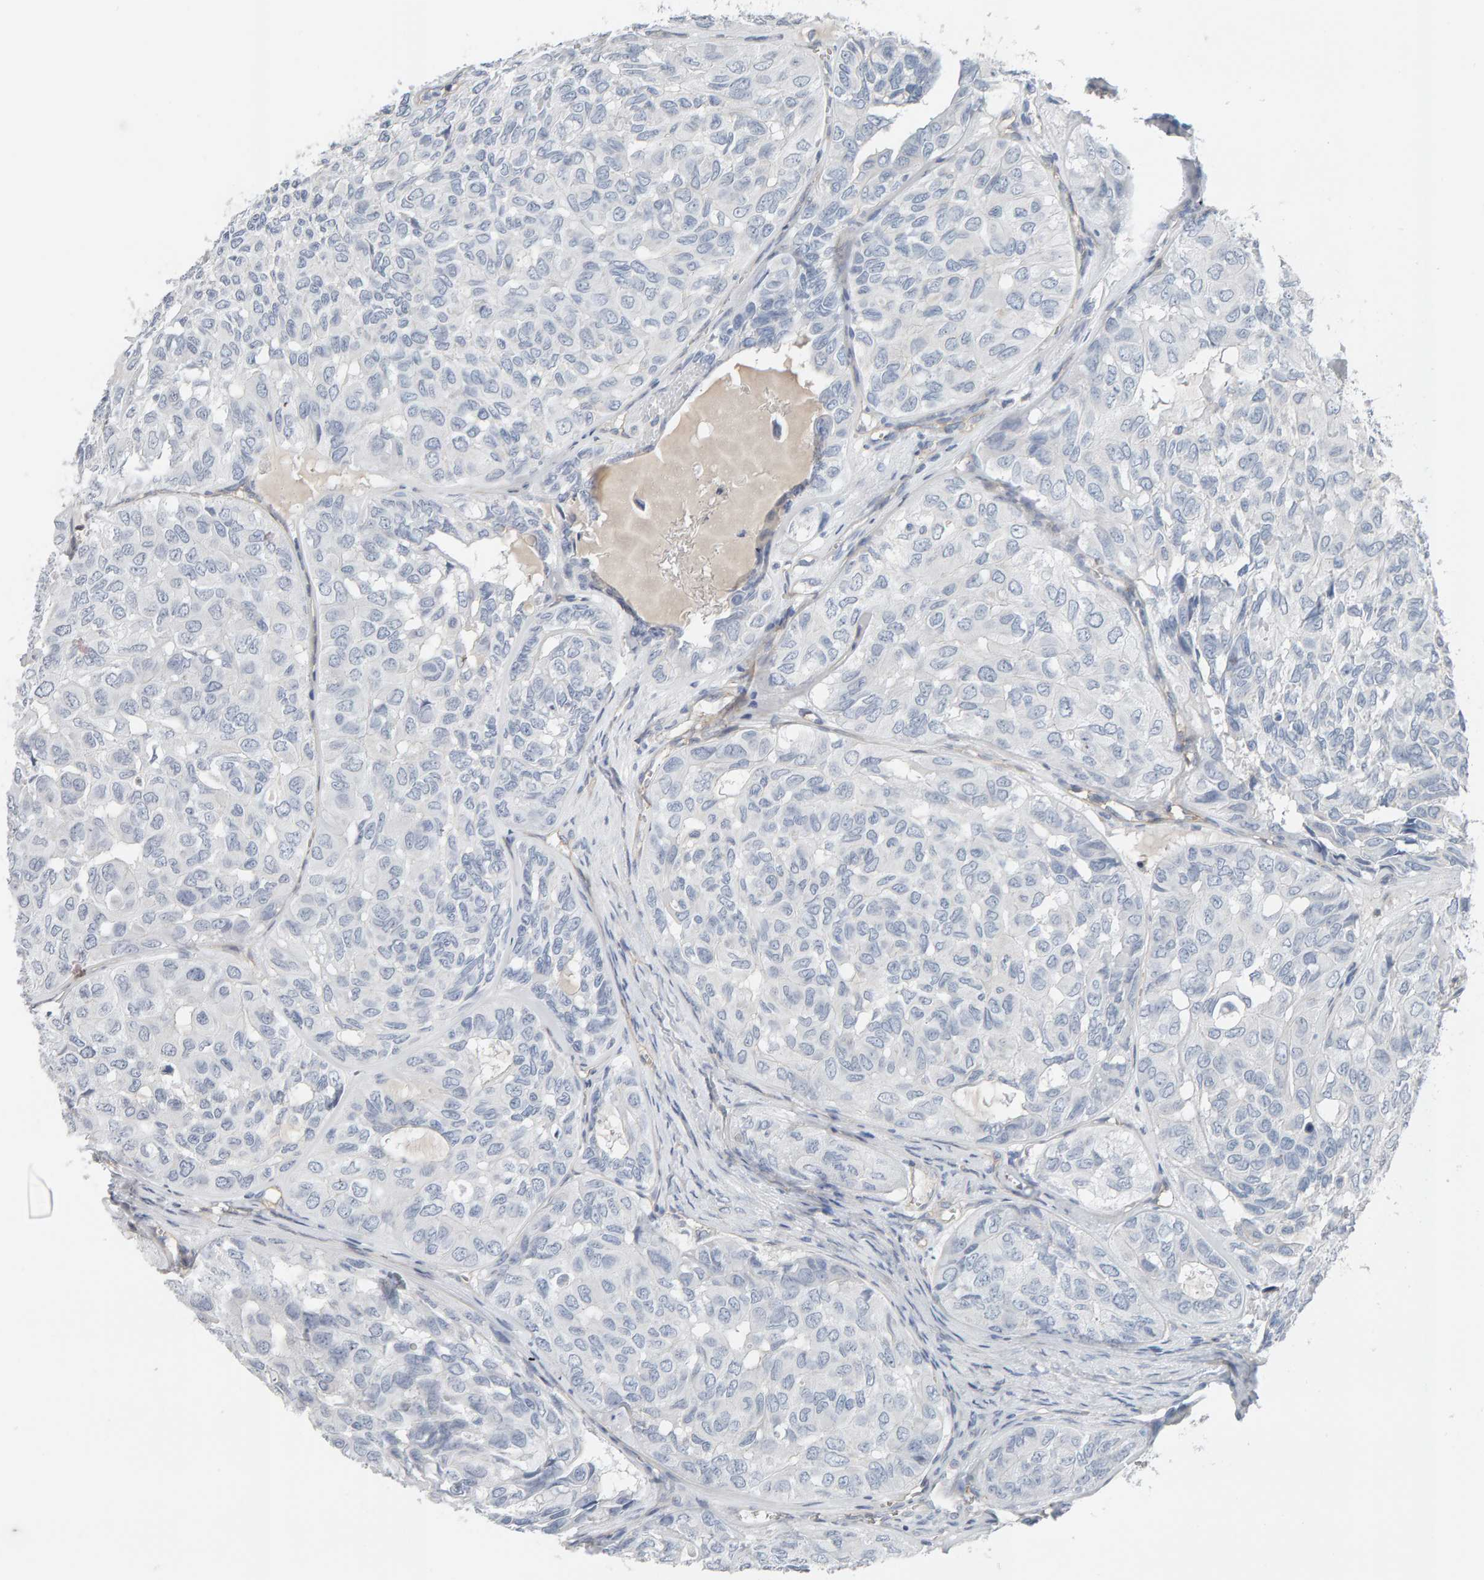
{"staining": {"intensity": "negative", "quantity": "none", "location": "none"}, "tissue": "head and neck cancer", "cell_type": "Tumor cells", "image_type": "cancer", "snomed": [{"axis": "morphology", "description": "Adenocarcinoma, NOS"}, {"axis": "topography", "description": "Salivary gland, NOS"}, {"axis": "topography", "description": "Head-Neck"}], "caption": "Tumor cells are negative for protein expression in human head and neck adenocarcinoma. (Immunohistochemistry, brightfield microscopy, high magnification).", "gene": "FYN", "patient": {"sex": "female", "age": 76}}